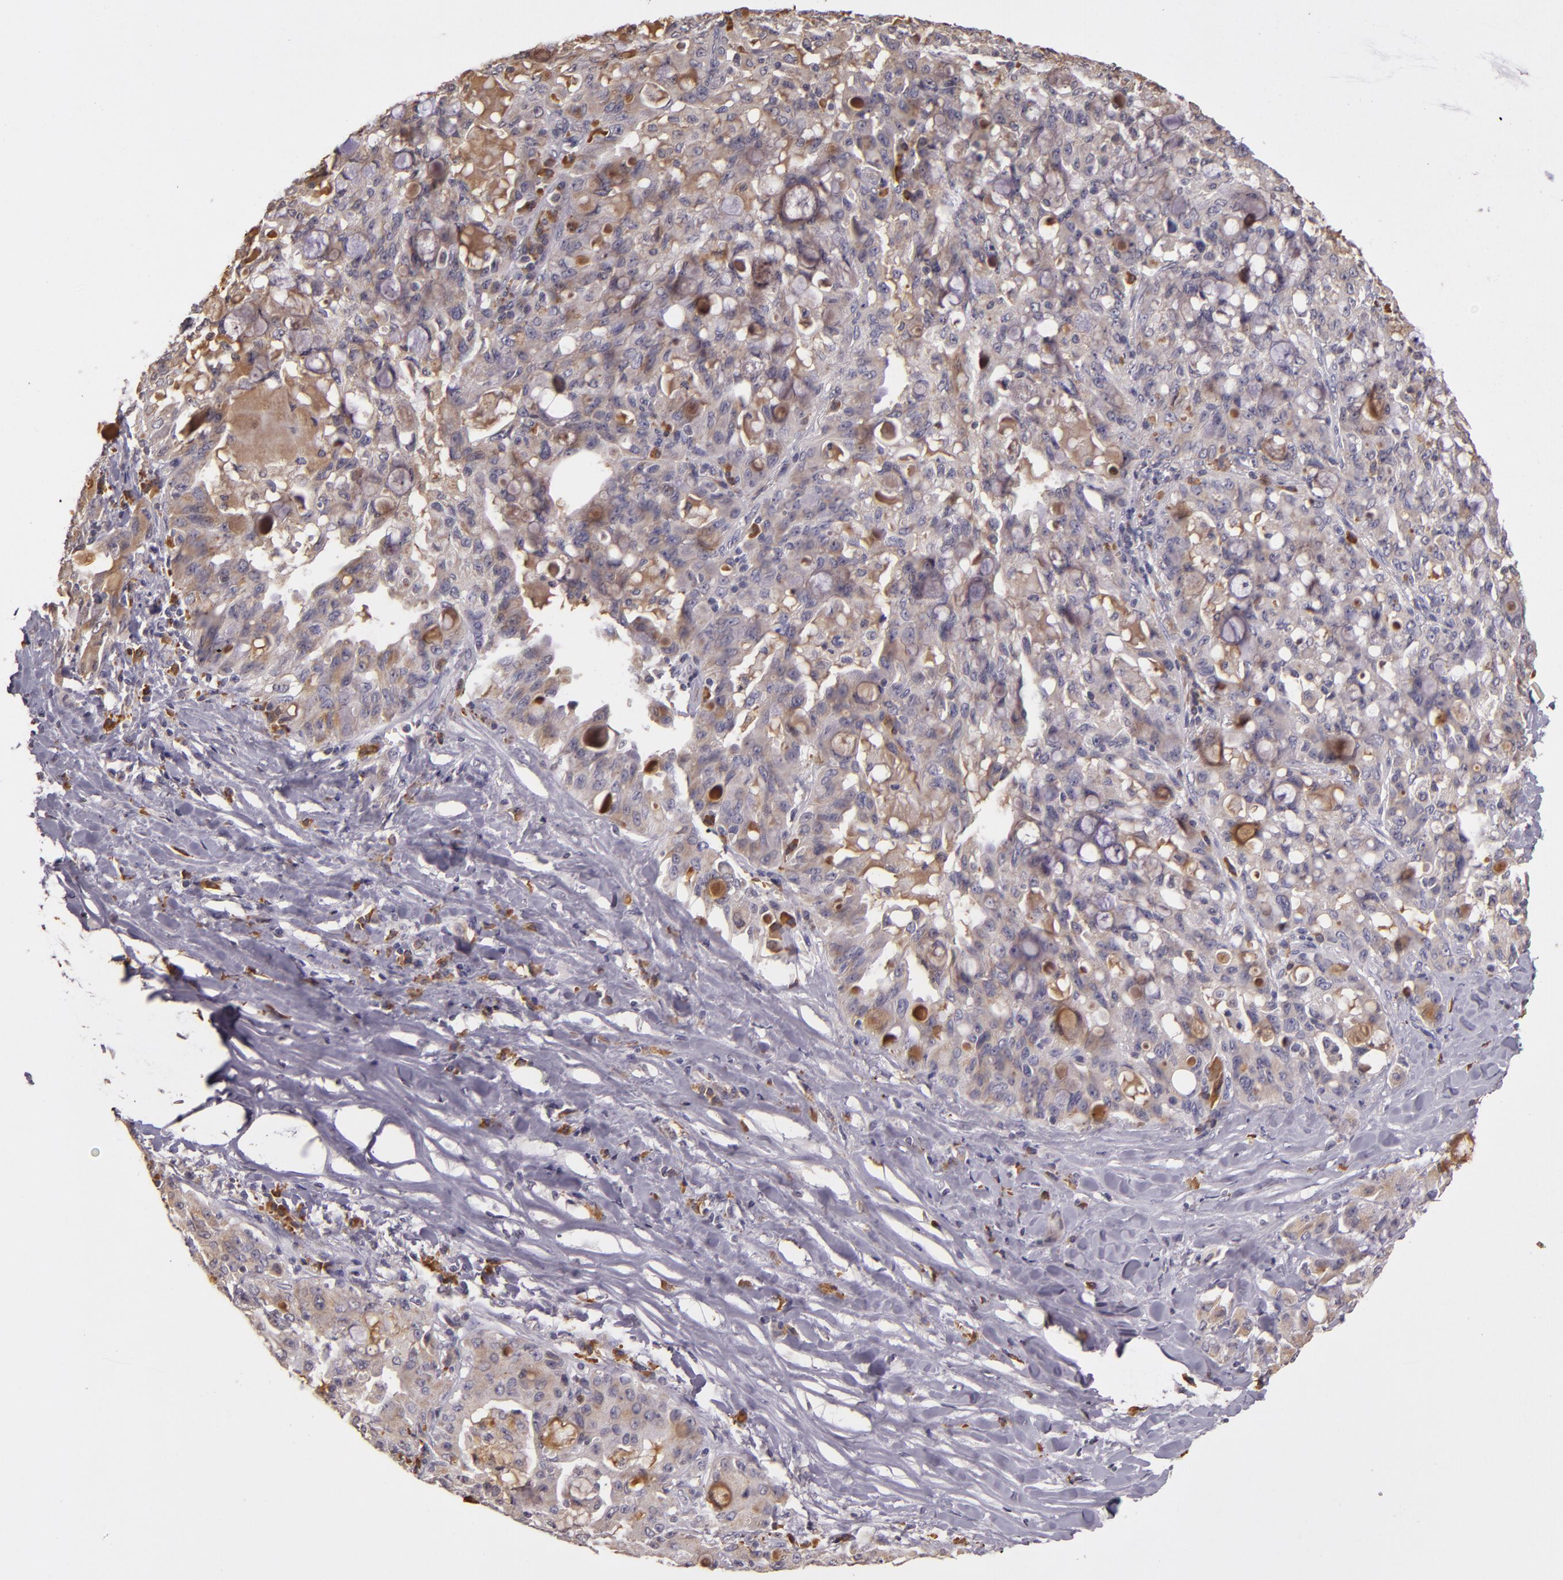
{"staining": {"intensity": "moderate", "quantity": "25%-75%", "location": "cytoplasmic/membranous"}, "tissue": "lung cancer", "cell_type": "Tumor cells", "image_type": "cancer", "snomed": [{"axis": "morphology", "description": "Adenocarcinoma, NOS"}, {"axis": "topography", "description": "Lung"}], "caption": "Tumor cells display moderate cytoplasmic/membranous staining in approximately 25%-75% of cells in lung cancer (adenocarcinoma). Immunohistochemistry stains the protein of interest in brown and the nuclei are stained blue.", "gene": "ABL1", "patient": {"sex": "female", "age": 44}}